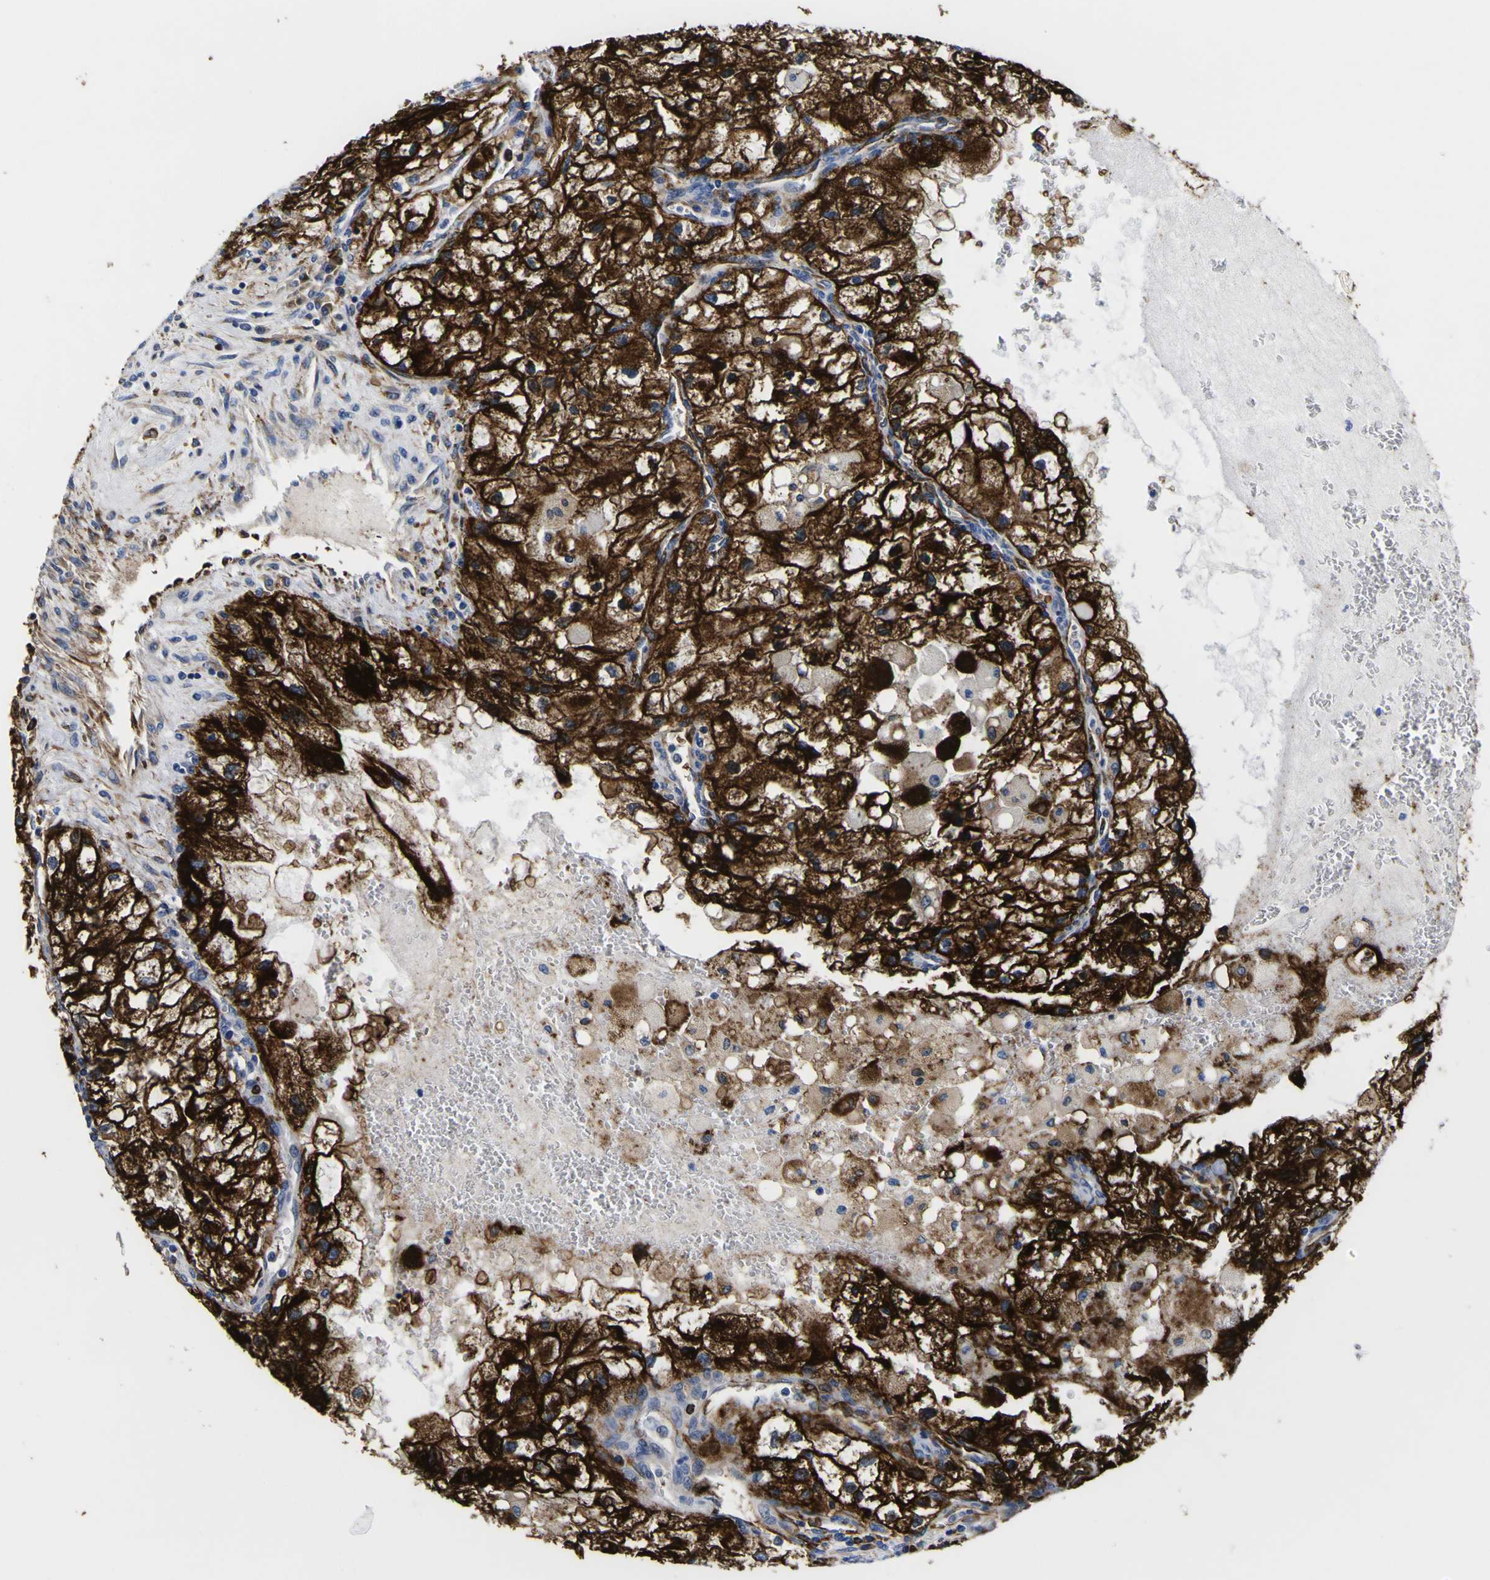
{"staining": {"intensity": "strong", "quantity": ">75%", "location": "cytoplasmic/membranous"}, "tissue": "renal cancer", "cell_type": "Tumor cells", "image_type": "cancer", "snomed": [{"axis": "morphology", "description": "Adenocarcinoma, NOS"}, {"axis": "topography", "description": "Kidney"}], "caption": "Human renal adenocarcinoma stained with a protein marker exhibits strong staining in tumor cells.", "gene": "SCD", "patient": {"sex": "female", "age": 70}}